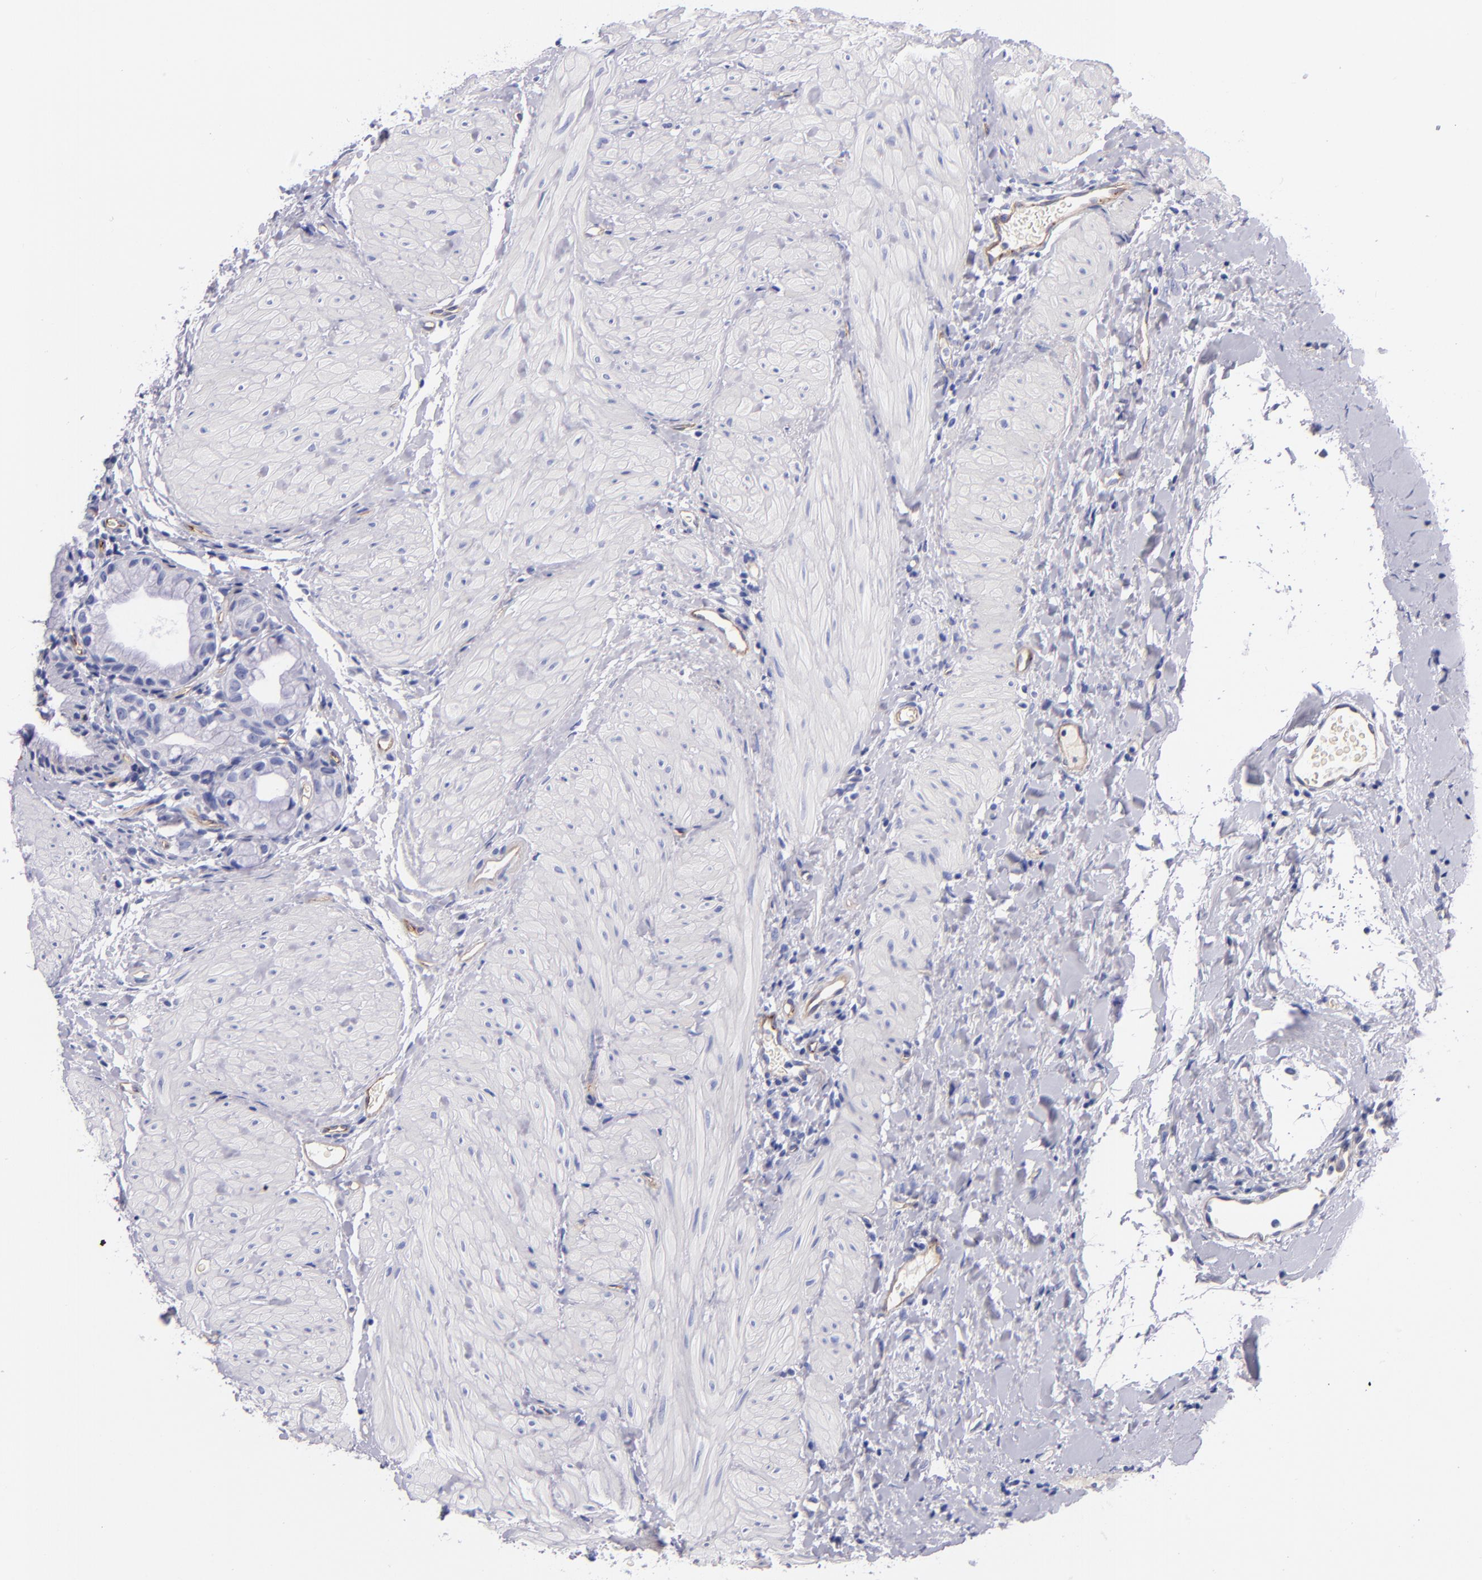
{"staining": {"intensity": "negative", "quantity": "none", "location": "none"}, "tissue": "gallbladder", "cell_type": "Glandular cells", "image_type": "normal", "snomed": [{"axis": "morphology", "description": "Normal tissue, NOS"}, {"axis": "morphology", "description": "Inflammation, NOS"}, {"axis": "topography", "description": "Gallbladder"}], "caption": "IHC image of normal human gallbladder stained for a protein (brown), which reveals no positivity in glandular cells. (DAB (3,3'-diaminobenzidine) immunohistochemistry (IHC) visualized using brightfield microscopy, high magnification).", "gene": "NOS3", "patient": {"sex": "male", "age": 66}}